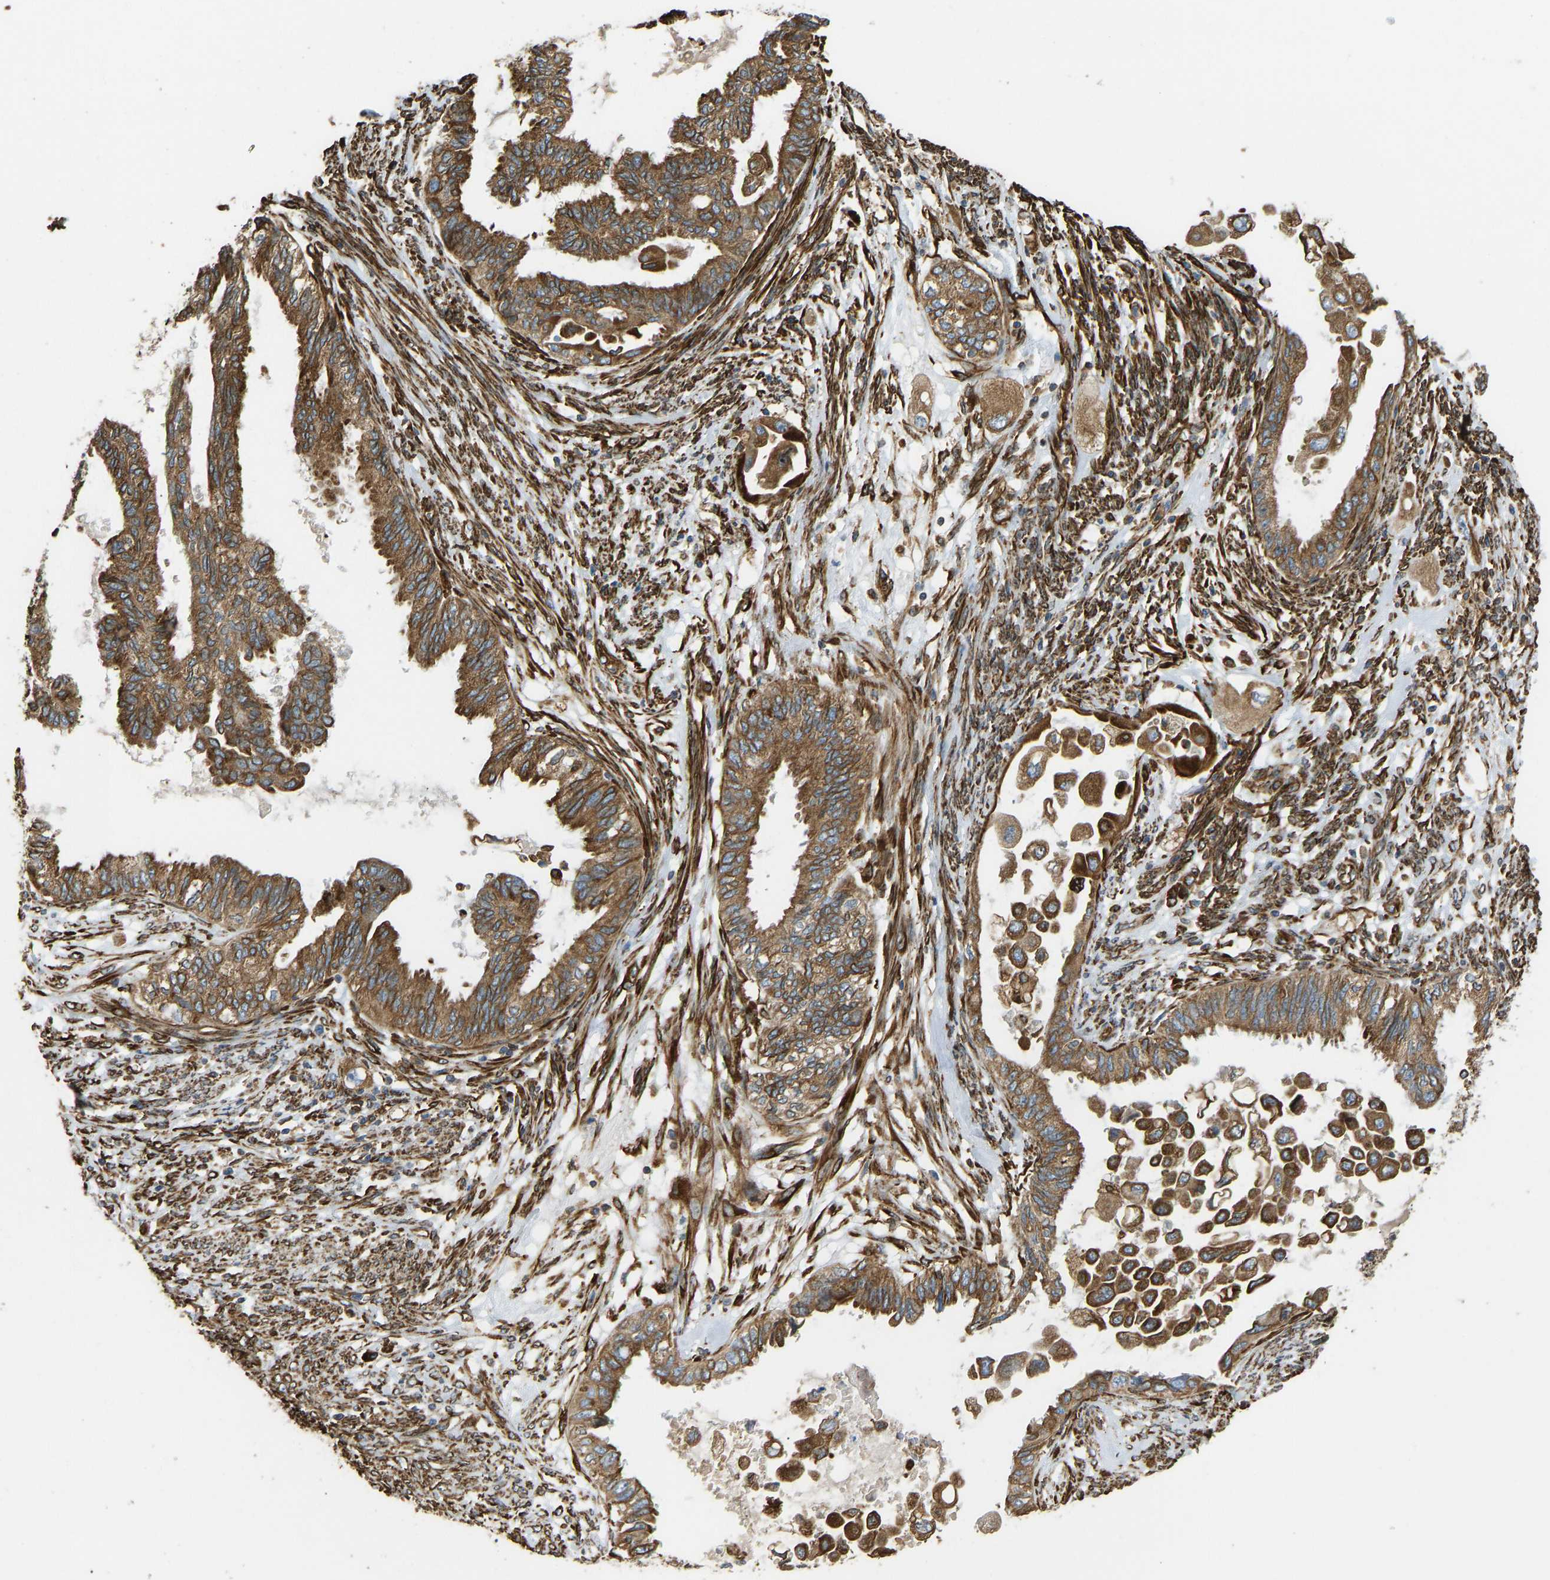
{"staining": {"intensity": "moderate", "quantity": ">75%", "location": "cytoplasmic/membranous"}, "tissue": "cervical cancer", "cell_type": "Tumor cells", "image_type": "cancer", "snomed": [{"axis": "morphology", "description": "Normal tissue, NOS"}, {"axis": "morphology", "description": "Adenocarcinoma, NOS"}, {"axis": "topography", "description": "Cervix"}, {"axis": "topography", "description": "Endometrium"}], "caption": "IHC image of adenocarcinoma (cervical) stained for a protein (brown), which exhibits medium levels of moderate cytoplasmic/membranous staining in approximately >75% of tumor cells.", "gene": "BEX3", "patient": {"sex": "female", "age": 86}}